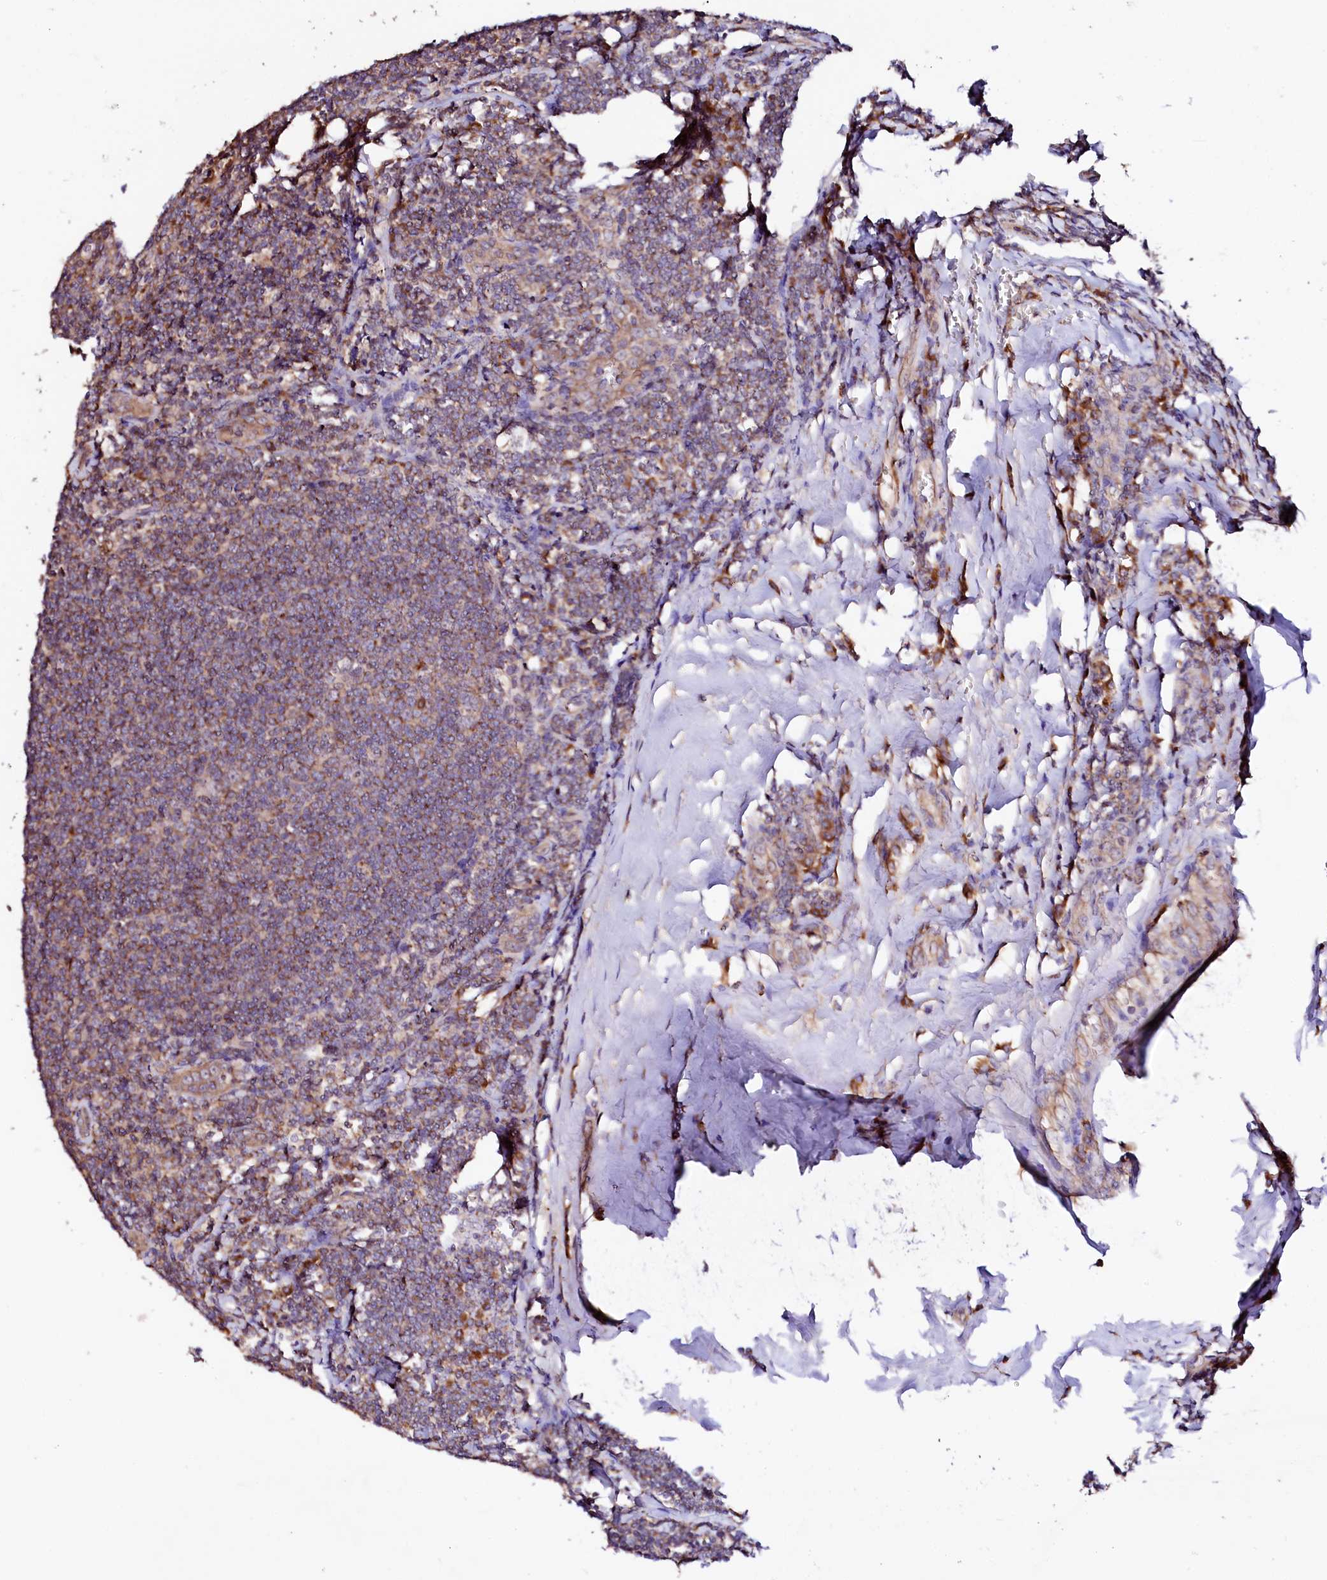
{"staining": {"intensity": "moderate", "quantity": ">75%", "location": "cytoplasmic/membranous"}, "tissue": "tonsil", "cell_type": "Germinal center cells", "image_type": "normal", "snomed": [{"axis": "morphology", "description": "Normal tissue, NOS"}, {"axis": "topography", "description": "Tonsil"}], "caption": "Immunohistochemistry (IHC) micrograph of benign tonsil: tonsil stained using immunohistochemistry displays medium levels of moderate protein expression localized specifically in the cytoplasmic/membranous of germinal center cells, appearing as a cytoplasmic/membranous brown color.", "gene": "ST3GAL1", "patient": {"sex": "male", "age": 27}}